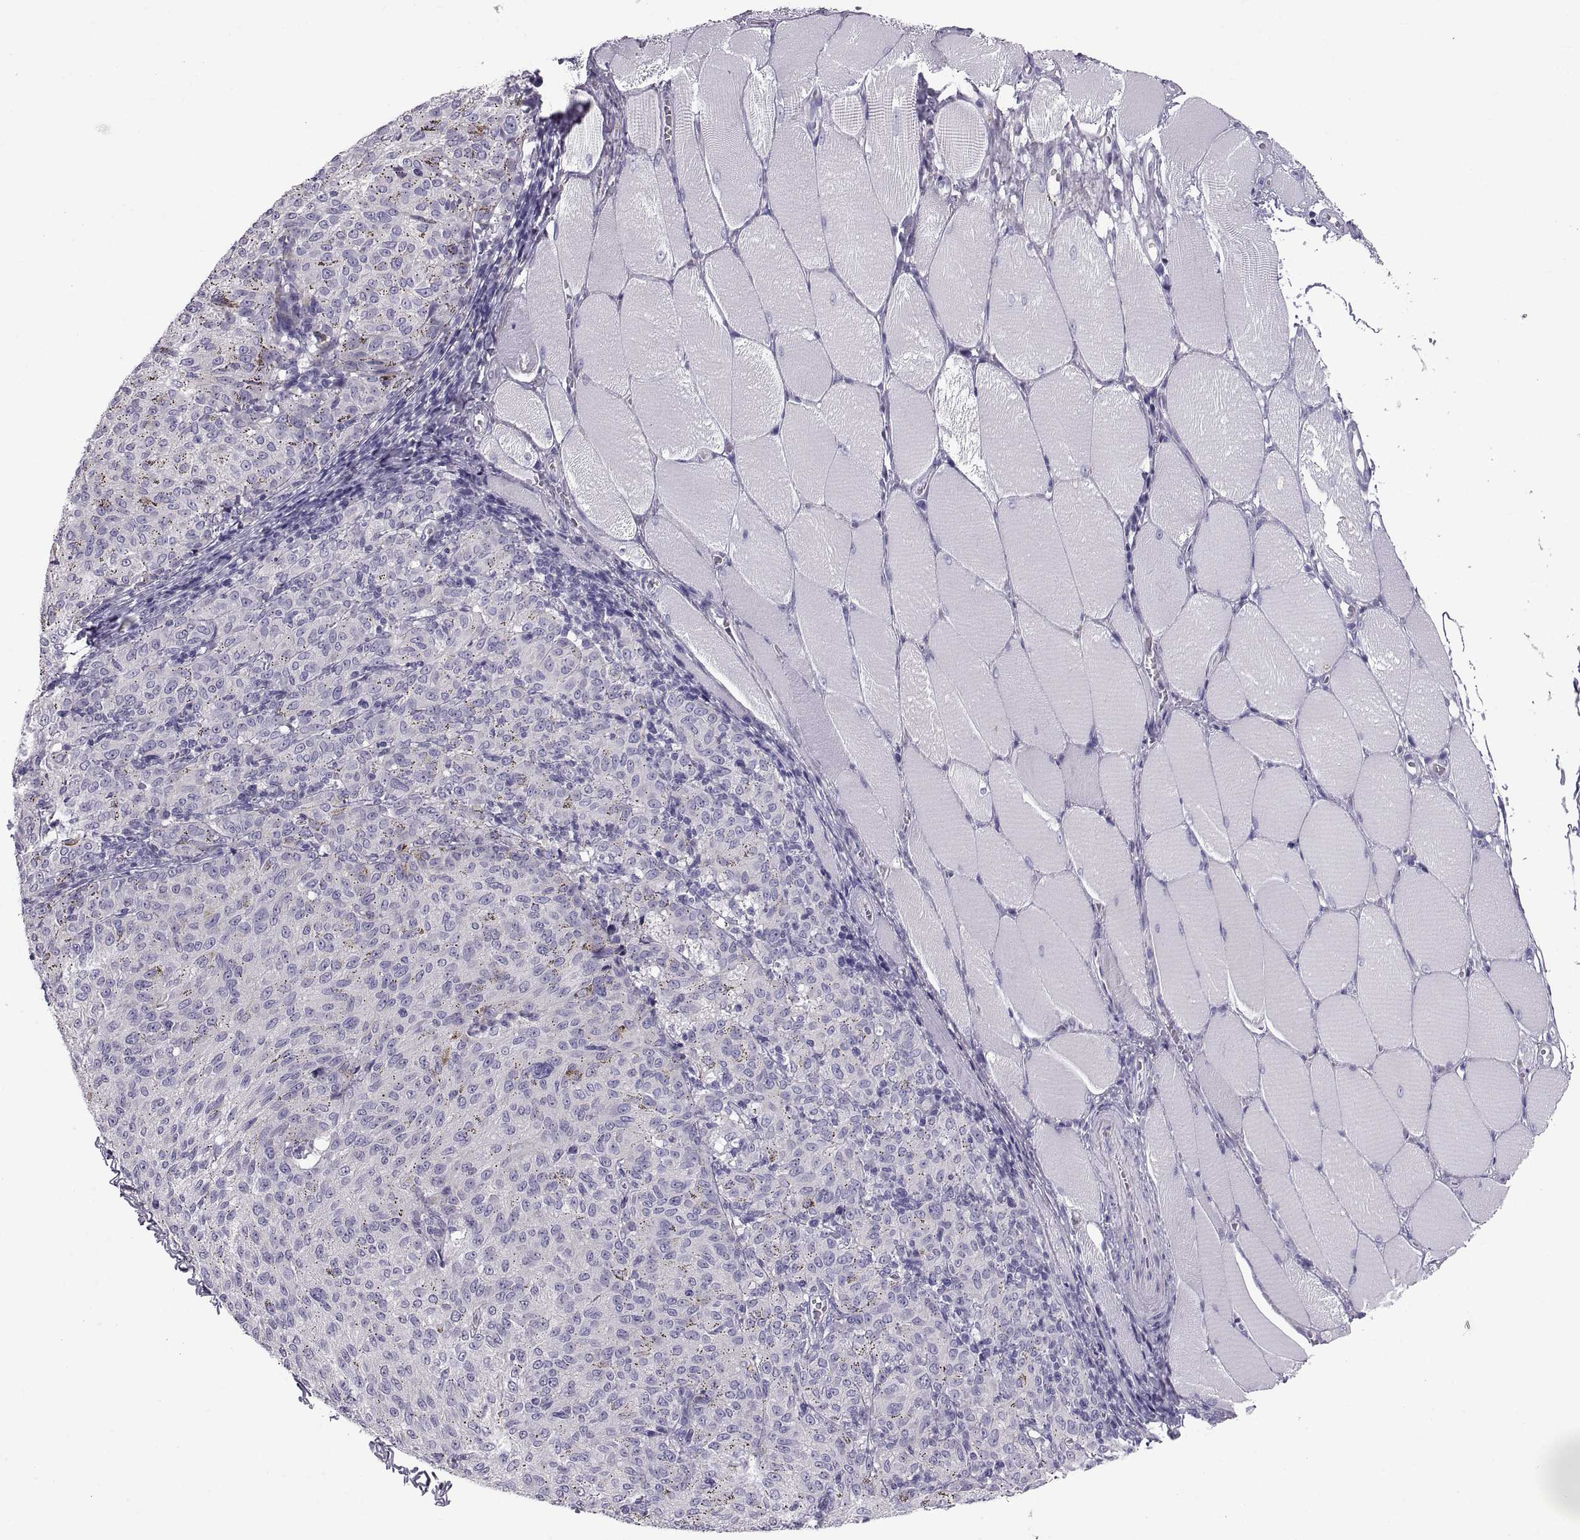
{"staining": {"intensity": "negative", "quantity": "none", "location": "none"}, "tissue": "melanoma", "cell_type": "Tumor cells", "image_type": "cancer", "snomed": [{"axis": "morphology", "description": "Malignant melanoma, NOS"}, {"axis": "topography", "description": "Skin"}], "caption": "This is a micrograph of IHC staining of melanoma, which shows no expression in tumor cells.", "gene": "CRYBB3", "patient": {"sex": "female", "age": 72}}